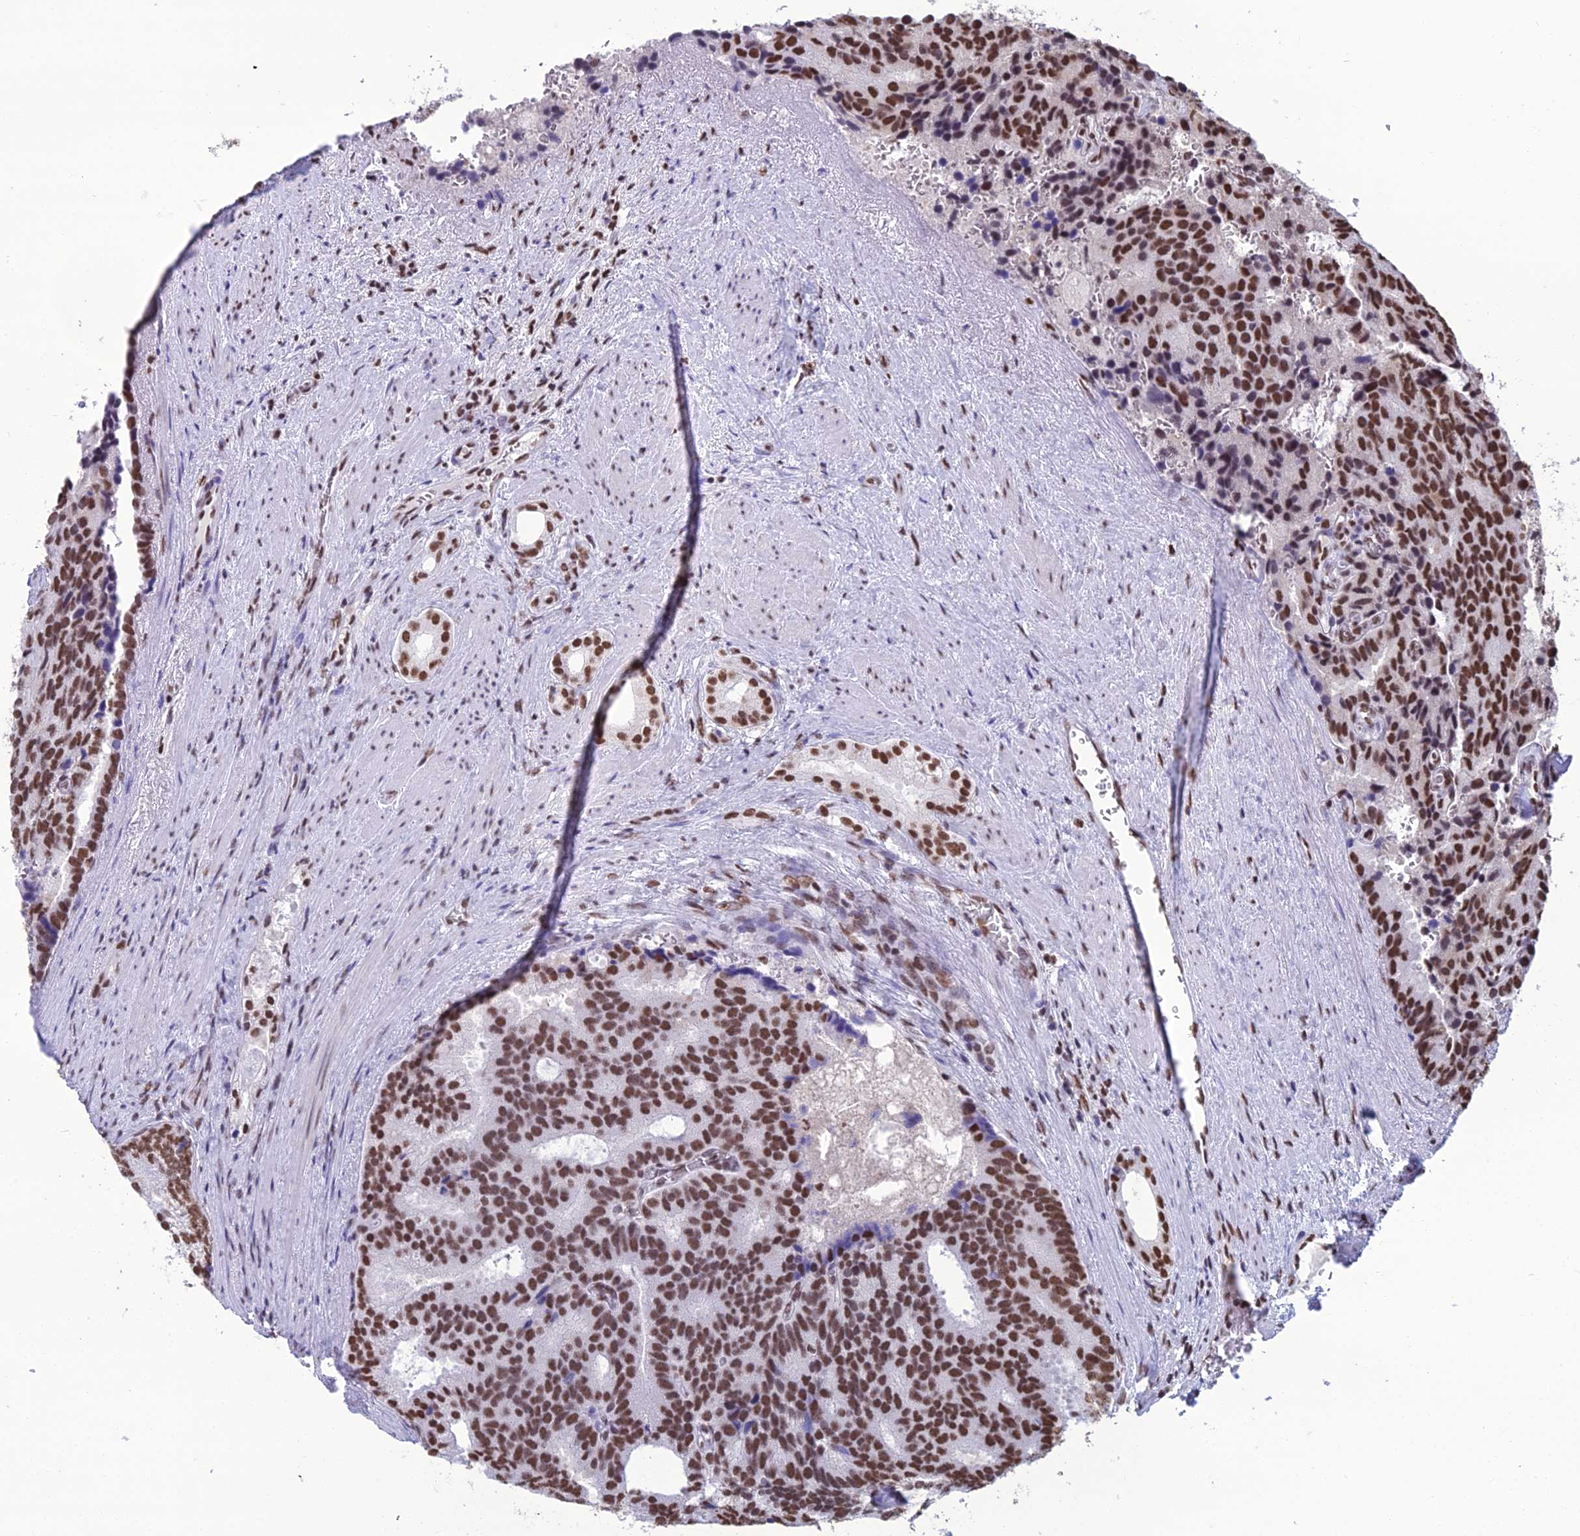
{"staining": {"intensity": "strong", "quantity": ">75%", "location": "nuclear"}, "tissue": "prostate cancer", "cell_type": "Tumor cells", "image_type": "cancer", "snomed": [{"axis": "morphology", "description": "Adenocarcinoma, Low grade"}, {"axis": "topography", "description": "Prostate"}], "caption": "Tumor cells show strong nuclear staining in approximately >75% of cells in prostate cancer (adenocarcinoma (low-grade)).", "gene": "PRAMEF12", "patient": {"sex": "male", "age": 71}}